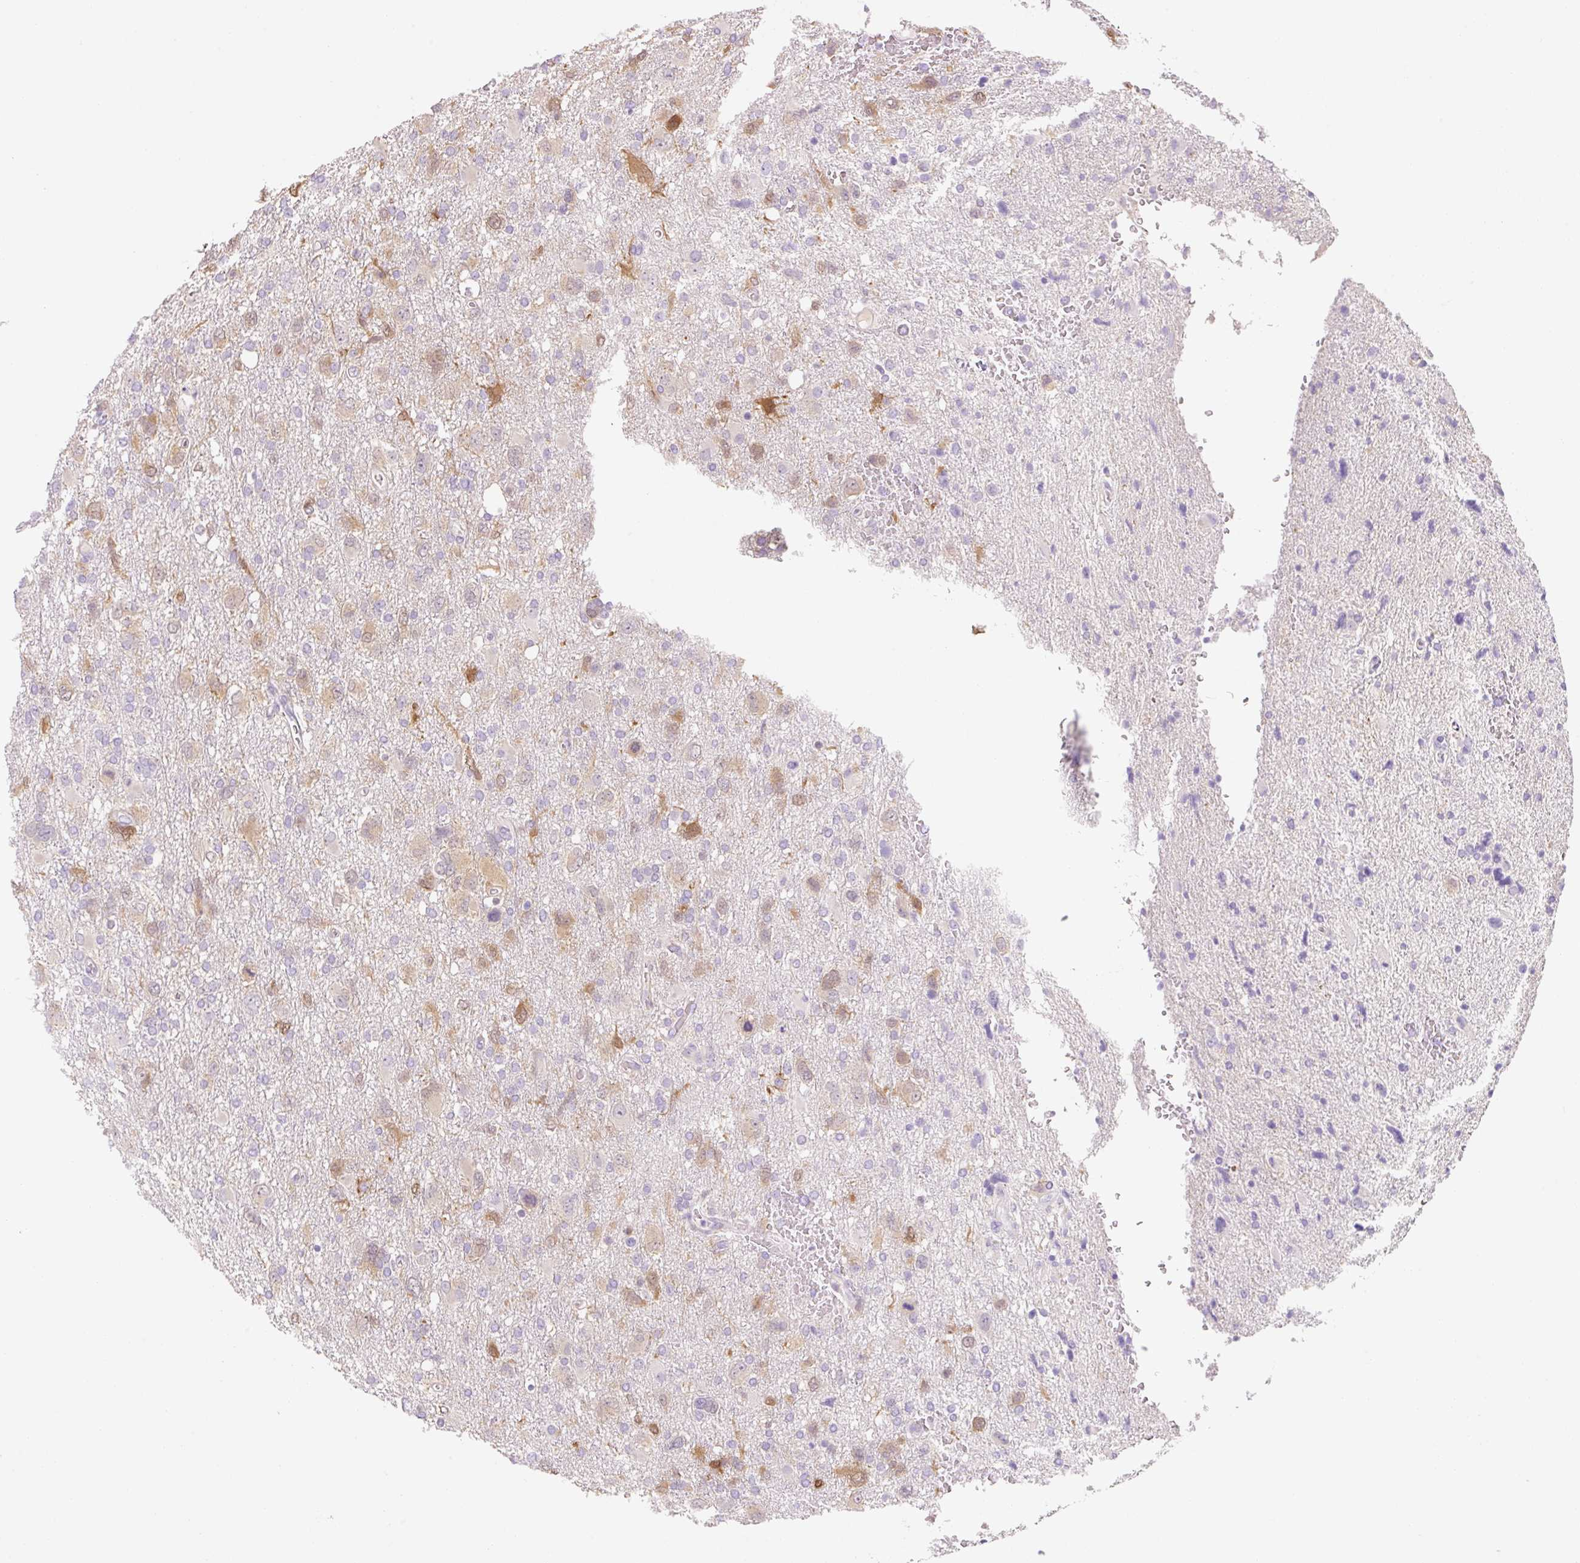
{"staining": {"intensity": "moderate", "quantity": "<25%", "location": "cytoplasmic/membranous"}, "tissue": "glioma", "cell_type": "Tumor cells", "image_type": "cancer", "snomed": [{"axis": "morphology", "description": "Glioma, malignant, High grade"}, {"axis": "topography", "description": "Brain"}], "caption": "Immunohistochemical staining of human glioma exhibits low levels of moderate cytoplasmic/membranous protein positivity in about <25% of tumor cells.", "gene": "FABP5", "patient": {"sex": "male", "age": 61}}